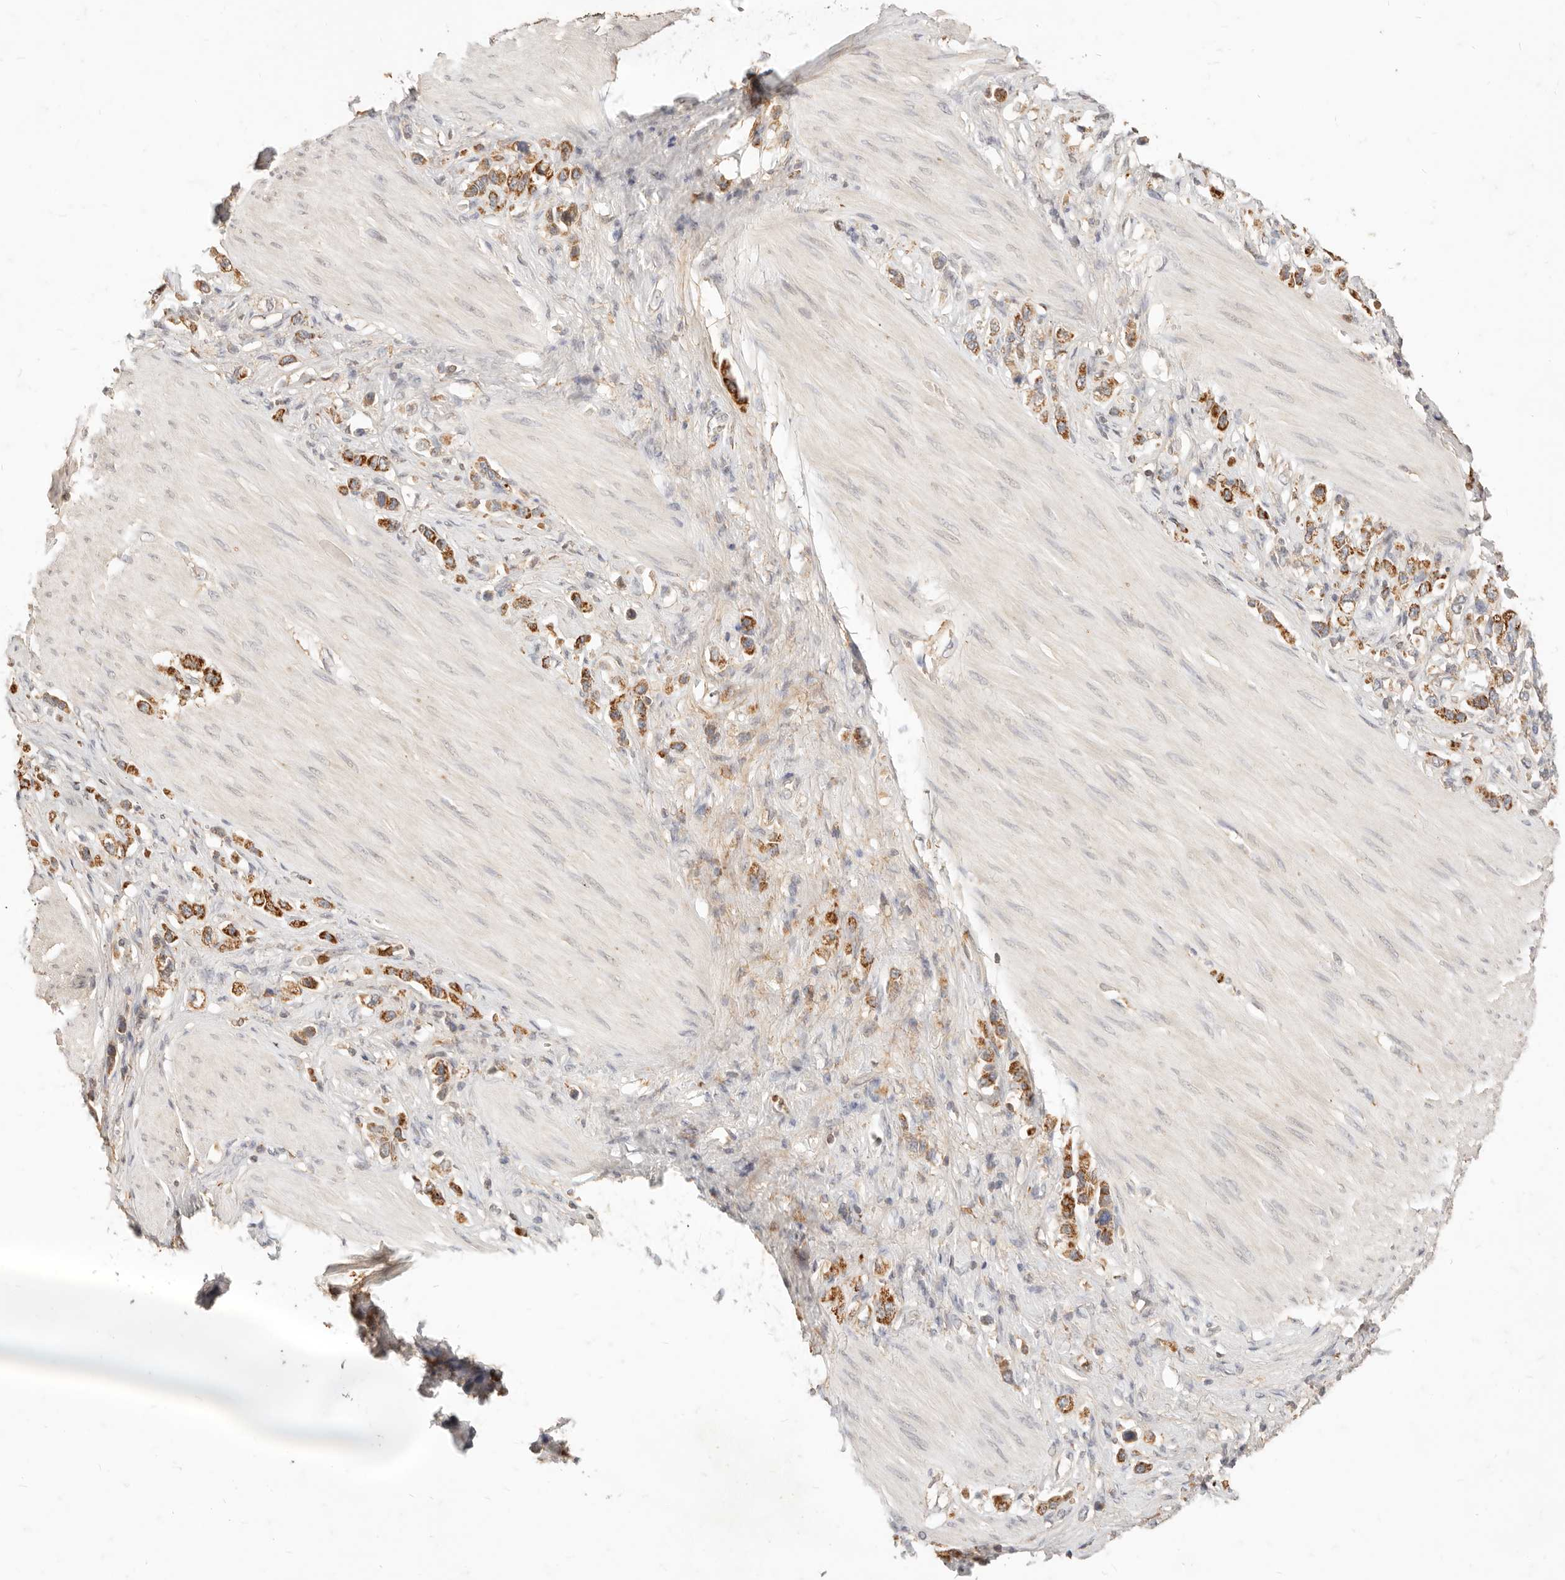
{"staining": {"intensity": "moderate", "quantity": ">75%", "location": "cytoplasmic/membranous"}, "tissue": "stomach cancer", "cell_type": "Tumor cells", "image_type": "cancer", "snomed": [{"axis": "morphology", "description": "Adenocarcinoma, NOS"}, {"axis": "topography", "description": "Stomach"}], "caption": "Protein staining of stomach adenocarcinoma tissue exhibits moderate cytoplasmic/membranous staining in approximately >75% of tumor cells. The staining was performed using DAB (3,3'-diaminobenzidine) to visualize the protein expression in brown, while the nuclei were stained in blue with hematoxylin (Magnification: 20x).", "gene": "TMTC2", "patient": {"sex": "female", "age": 65}}